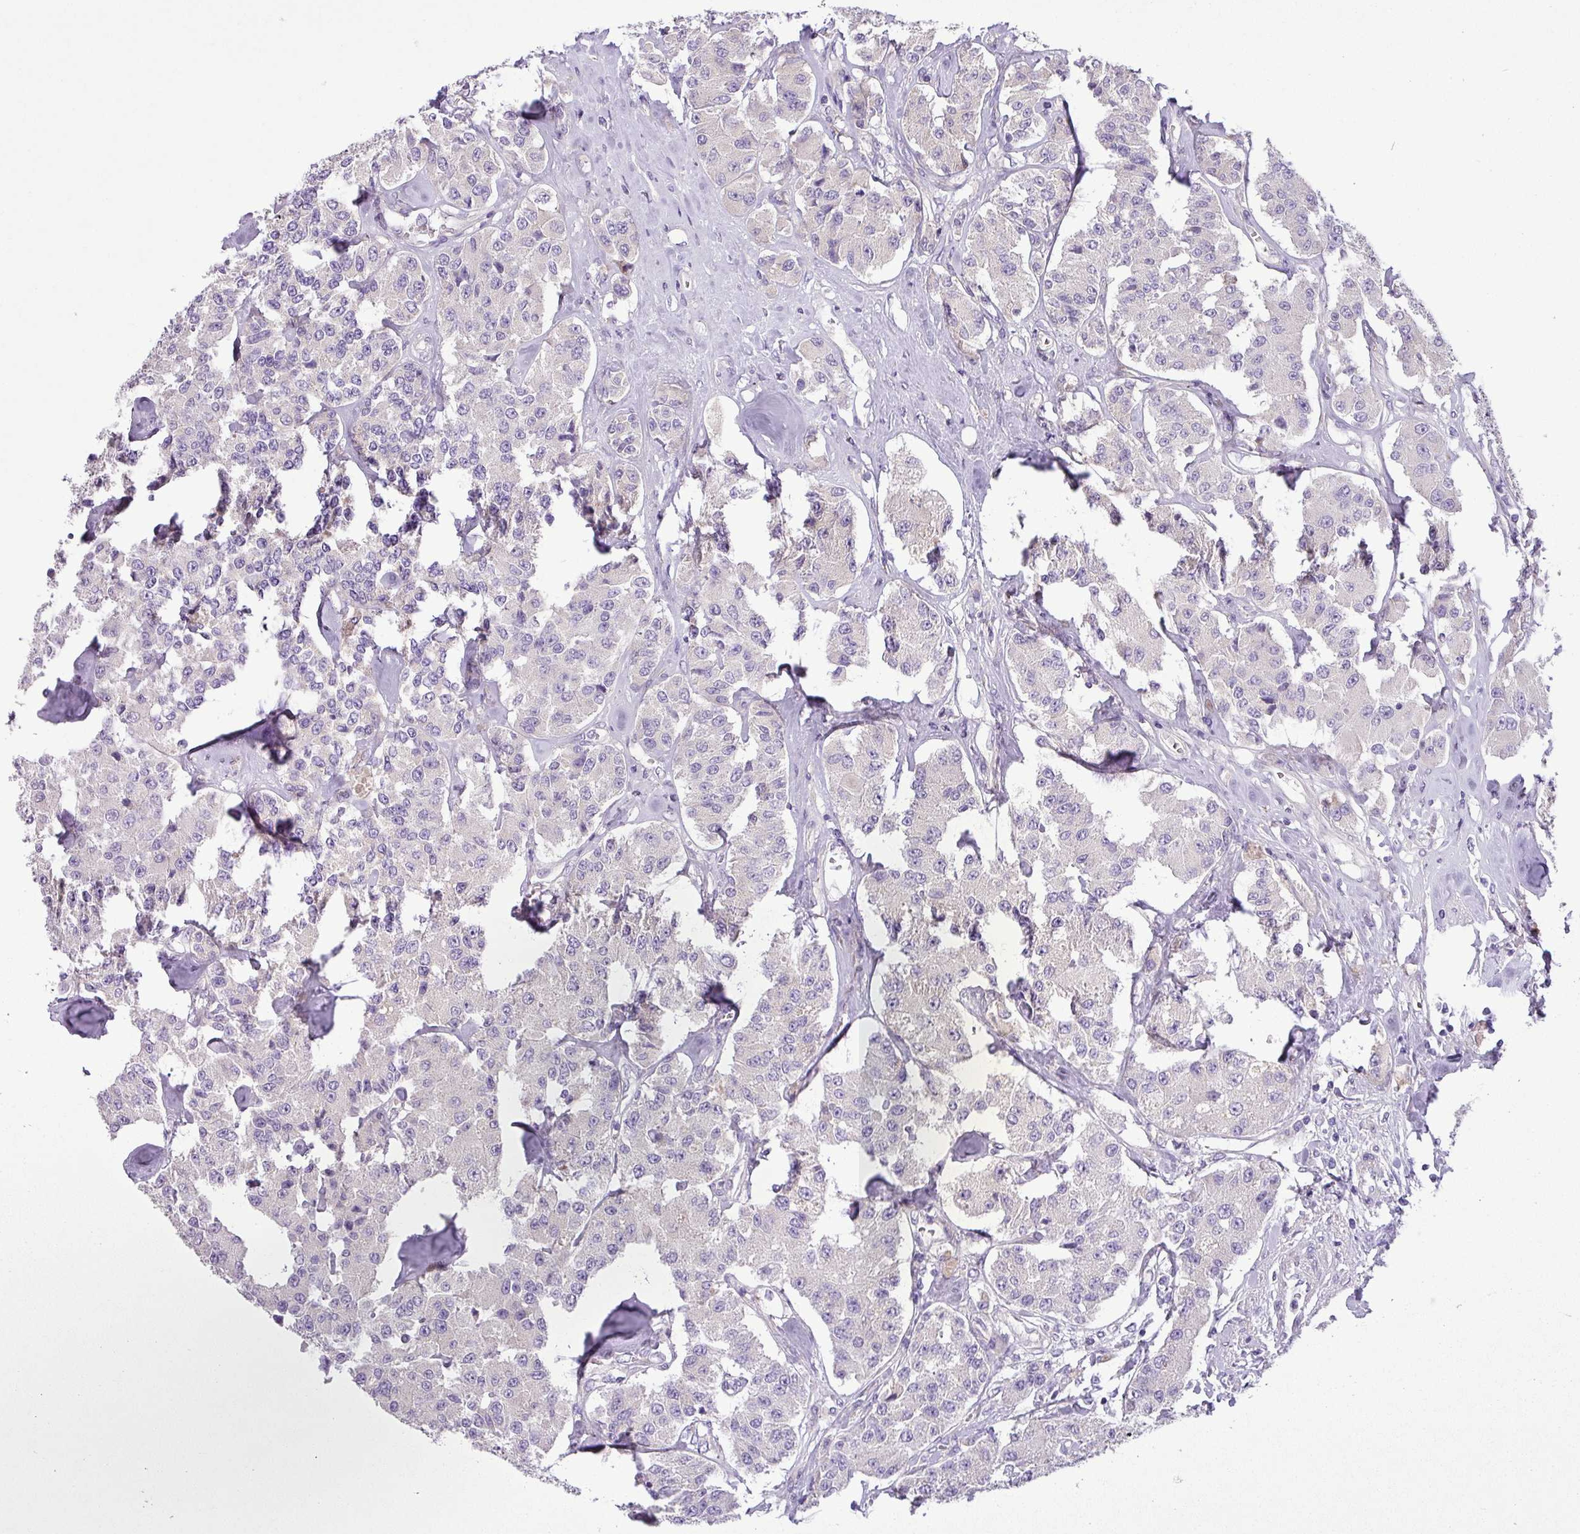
{"staining": {"intensity": "negative", "quantity": "none", "location": "none"}, "tissue": "carcinoid", "cell_type": "Tumor cells", "image_type": "cancer", "snomed": [{"axis": "morphology", "description": "Carcinoid, malignant, NOS"}, {"axis": "topography", "description": "Pancreas"}], "caption": "DAB (3,3'-diaminobenzidine) immunohistochemical staining of carcinoid shows no significant positivity in tumor cells.", "gene": "MOCS3", "patient": {"sex": "male", "age": 41}}